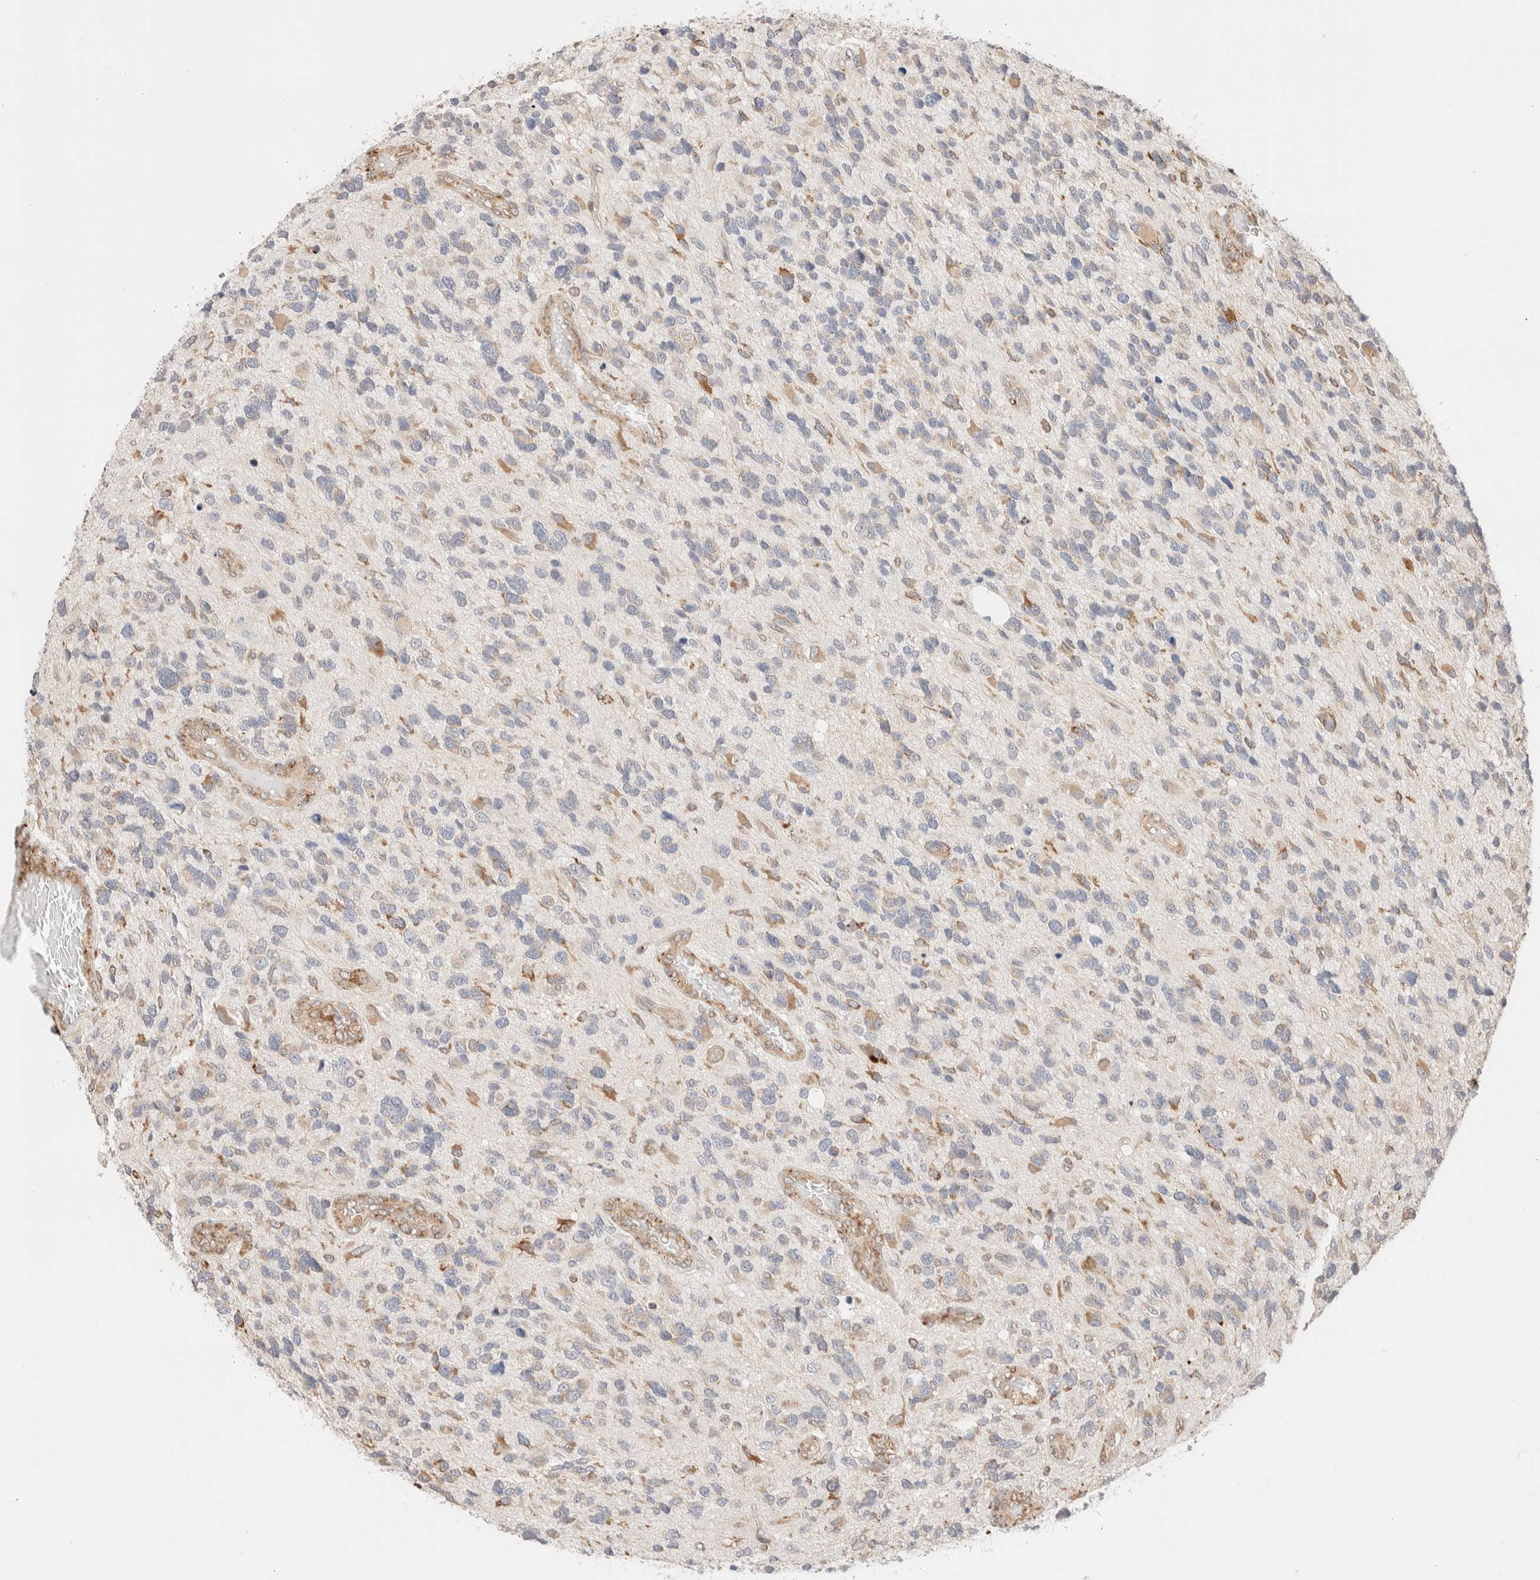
{"staining": {"intensity": "moderate", "quantity": "<25%", "location": "cytoplasmic/membranous"}, "tissue": "glioma", "cell_type": "Tumor cells", "image_type": "cancer", "snomed": [{"axis": "morphology", "description": "Glioma, malignant, High grade"}, {"axis": "topography", "description": "Brain"}], "caption": "The photomicrograph shows immunohistochemical staining of high-grade glioma (malignant). There is moderate cytoplasmic/membranous positivity is present in approximately <25% of tumor cells. The staining was performed using DAB (3,3'-diaminobenzidine), with brown indicating positive protein expression. Nuclei are stained blue with hematoxylin.", "gene": "INTS1", "patient": {"sex": "female", "age": 58}}